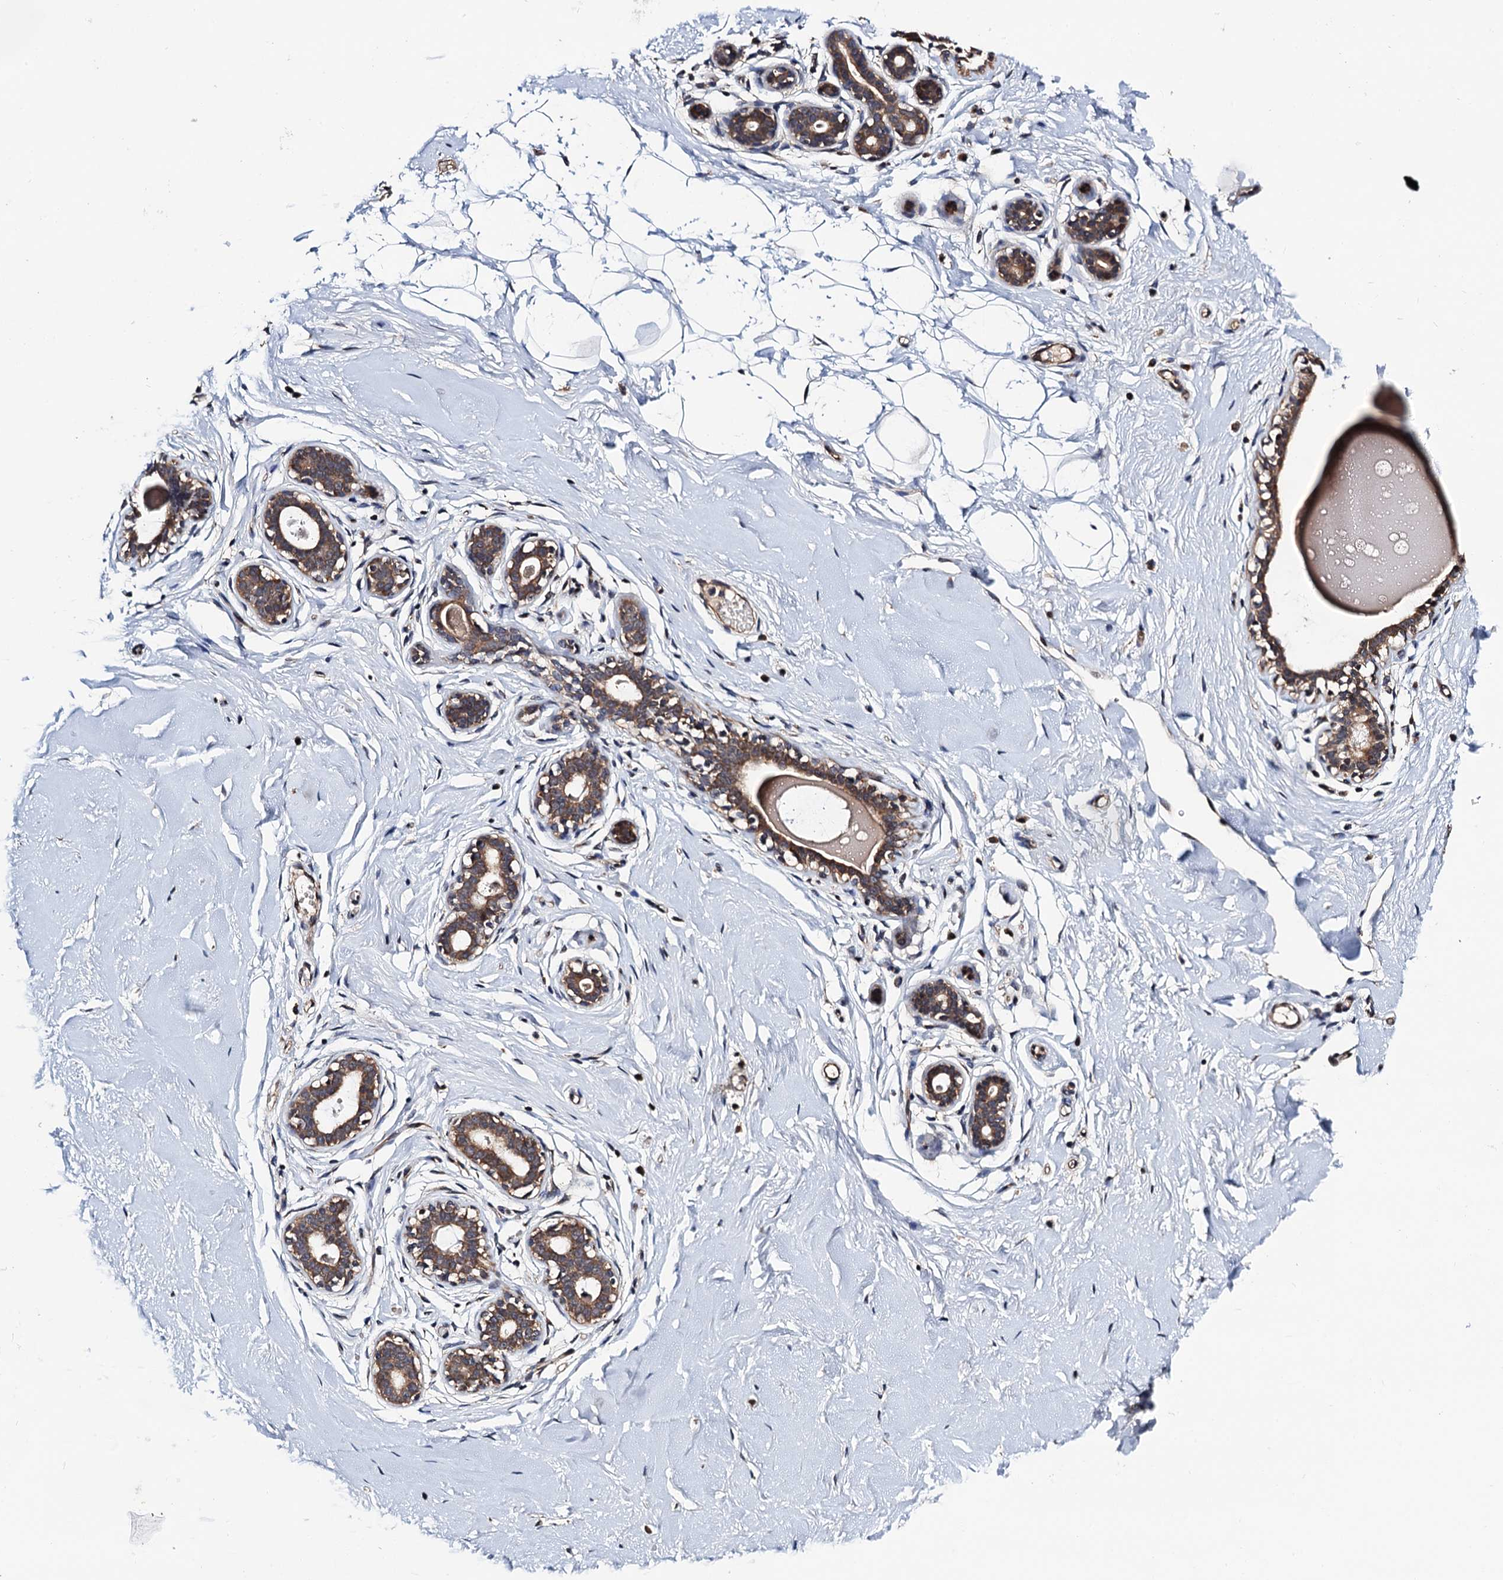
{"staining": {"intensity": "negative", "quantity": "none", "location": "none"}, "tissue": "breast", "cell_type": "Adipocytes", "image_type": "normal", "snomed": [{"axis": "morphology", "description": "Normal tissue, NOS"}, {"axis": "morphology", "description": "Adenoma, NOS"}, {"axis": "topography", "description": "Breast"}], "caption": "A micrograph of breast stained for a protein displays no brown staining in adipocytes.", "gene": "NAA16", "patient": {"sex": "female", "age": 23}}